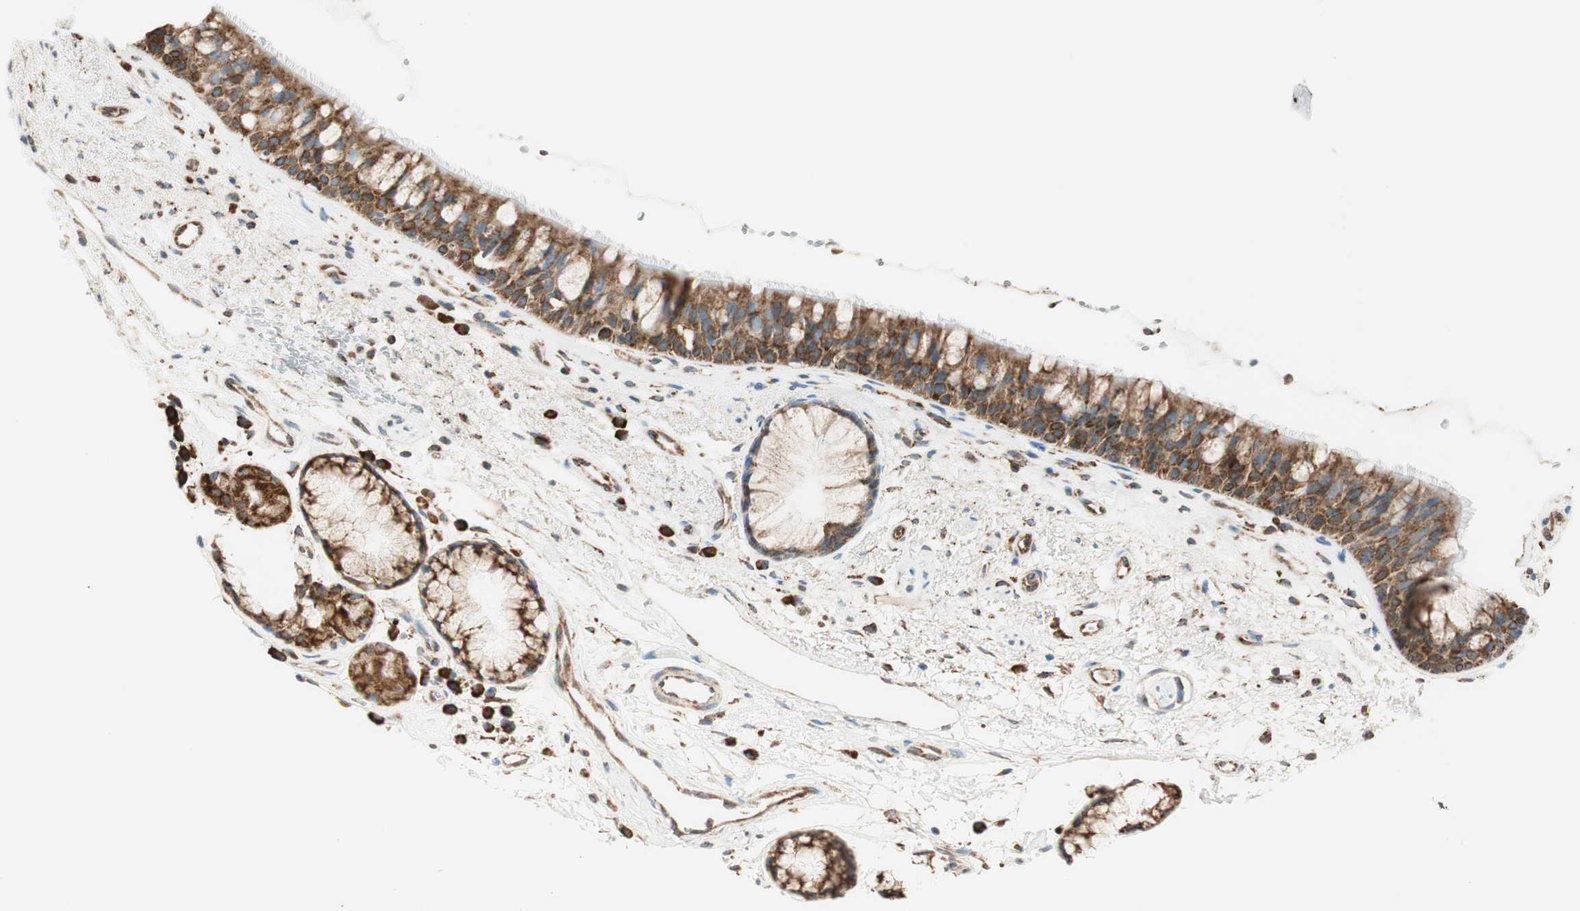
{"staining": {"intensity": "moderate", "quantity": ">75%", "location": "cytoplasmic/membranous"}, "tissue": "bronchus", "cell_type": "Respiratory epithelial cells", "image_type": "normal", "snomed": [{"axis": "morphology", "description": "Normal tissue, NOS"}, {"axis": "topography", "description": "Bronchus"}], "caption": "Bronchus stained for a protein (brown) displays moderate cytoplasmic/membranous positive staining in about >75% of respiratory epithelial cells.", "gene": "PRKCSH", "patient": {"sex": "female", "age": 54}}